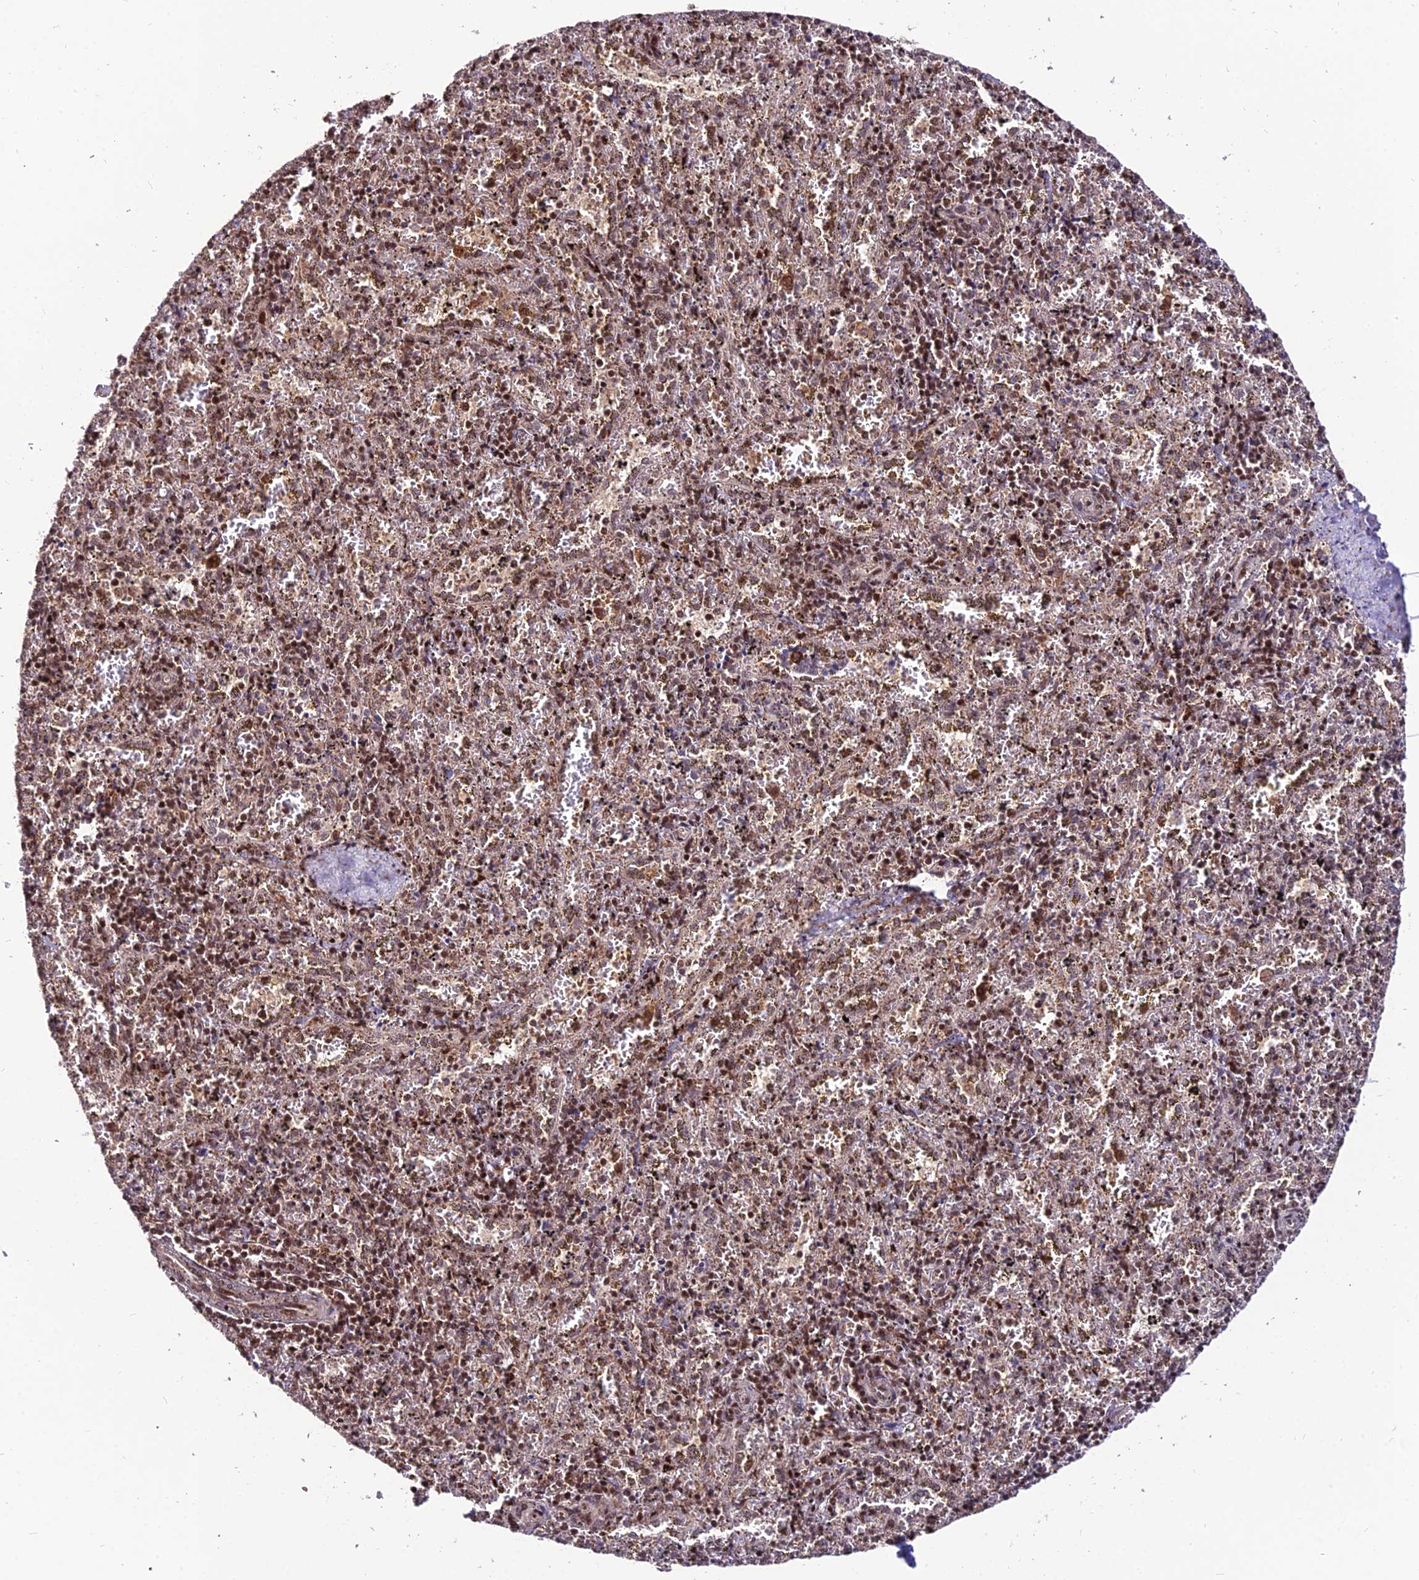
{"staining": {"intensity": "moderate", "quantity": "25%-75%", "location": "nuclear"}, "tissue": "spleen", "cell_type": "Cells in red pulp", "image_type": "normal", "snomed": [{"axis": "morphology", "description": "Normal tissue, NOS"}, {"axis": "topography", "description": "Spleen"}], "caption": "Immunohistochemical staining of unremarkable spleen displays 25%-75% levels of moderate nuclear protein positivity in about 25%-75% of cells in red pulp. The protein is stained brown, and the nuclei are stained in blue (DAB (3,3'-diaminobenzidine) IHC with brightfield microscopy, high magnification).", "gene": "CIB3", "patient": {"sex": "male", "age": 11}}